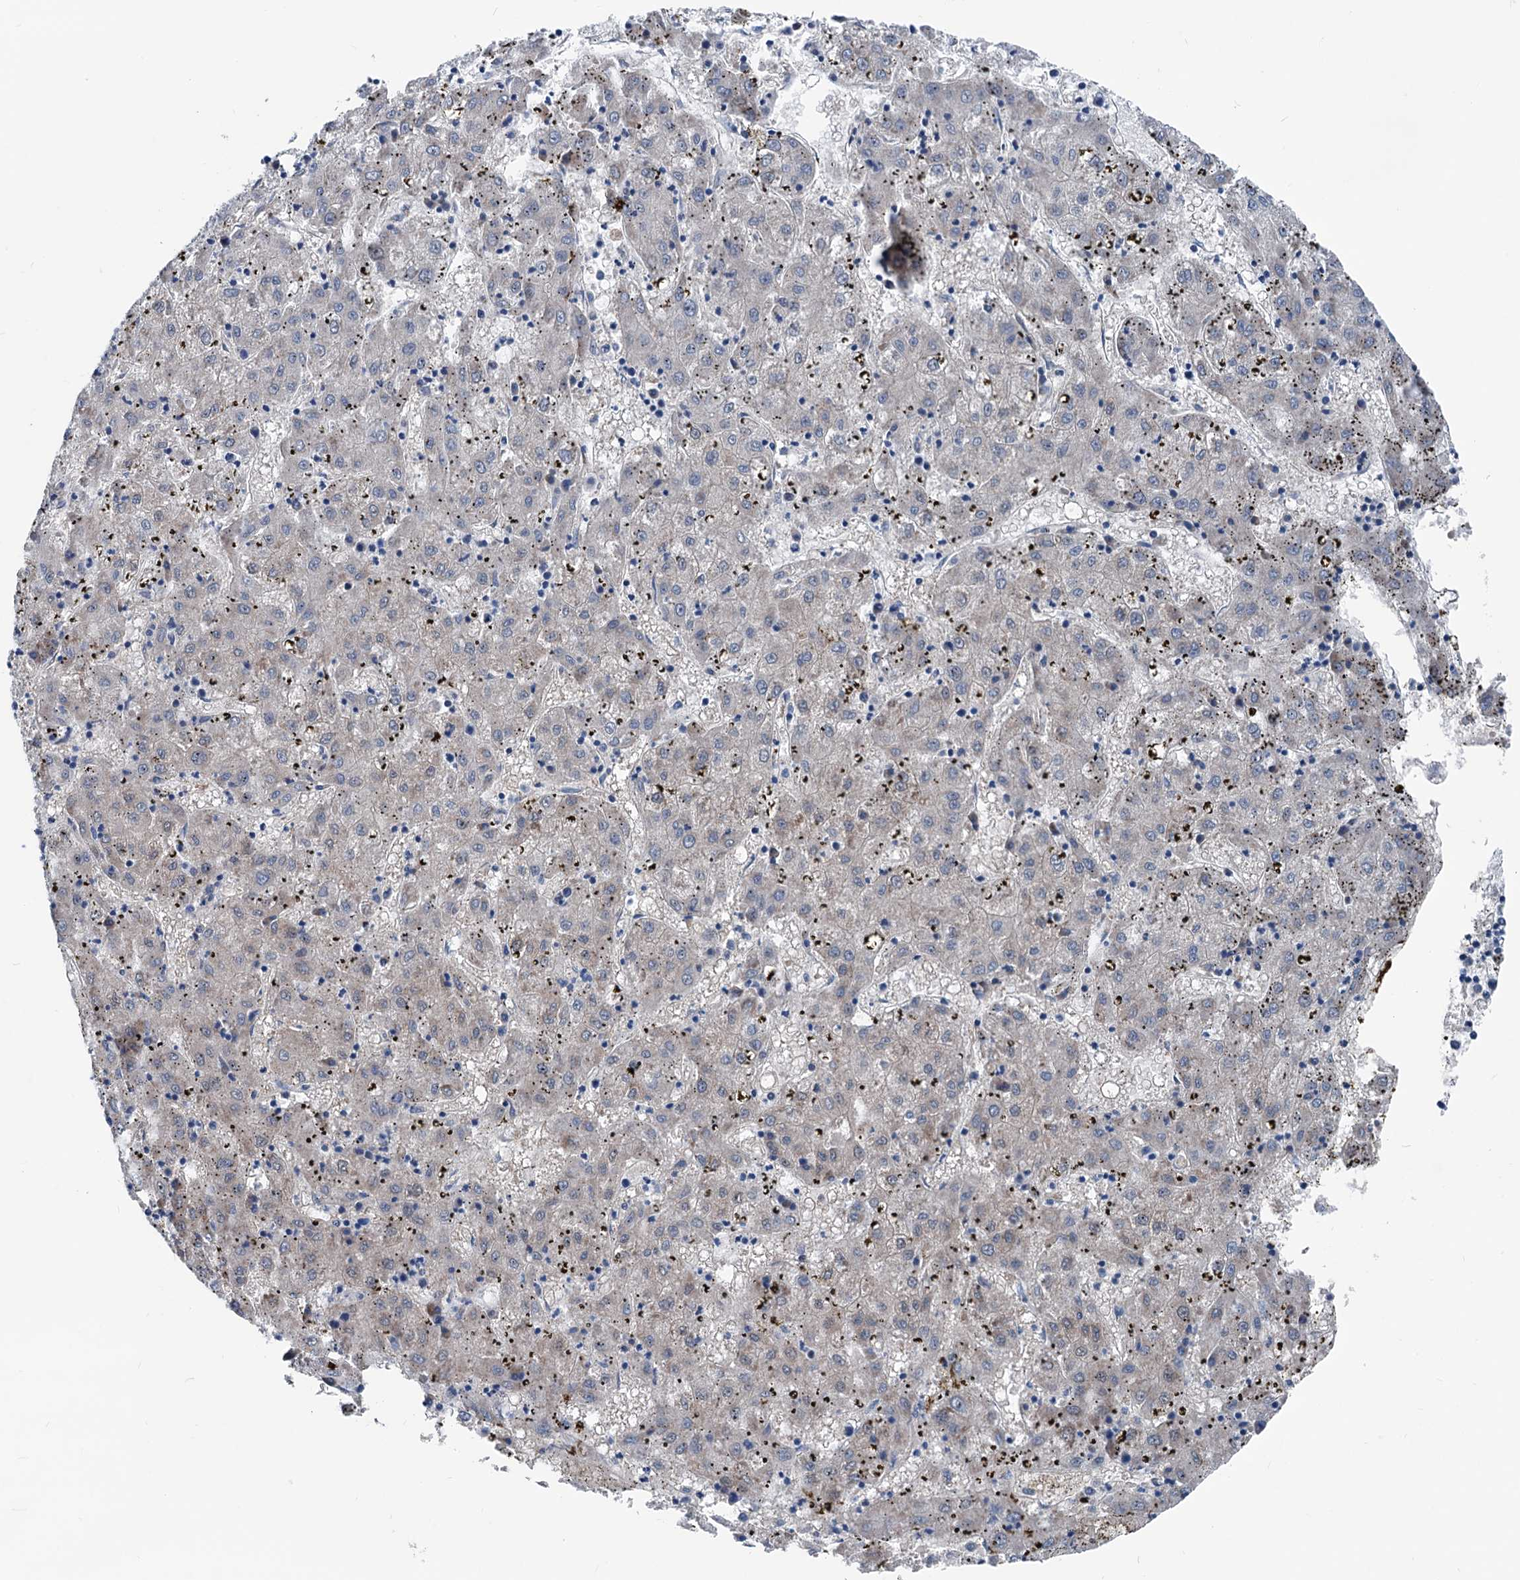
{"staining": {"intensity": "weak", "quantity": "<25%", "location": "cytoplasmic/membranous"}, "tissue": "liver cancer", "cell_type": "Tumor cells", "image_type": "cancer", "snomed": [{"axis": "morphology", "description": "Carcinoma, Hepatocellular, NOS"}, {"axis": "topography", "description": "Liver"}], "caption": "There is no significant positivity in tumor cells of liver cancer (hepatocellular carcinoma).", "gene": "GLO1", "patient": {"sex": "male", "age": 72}}